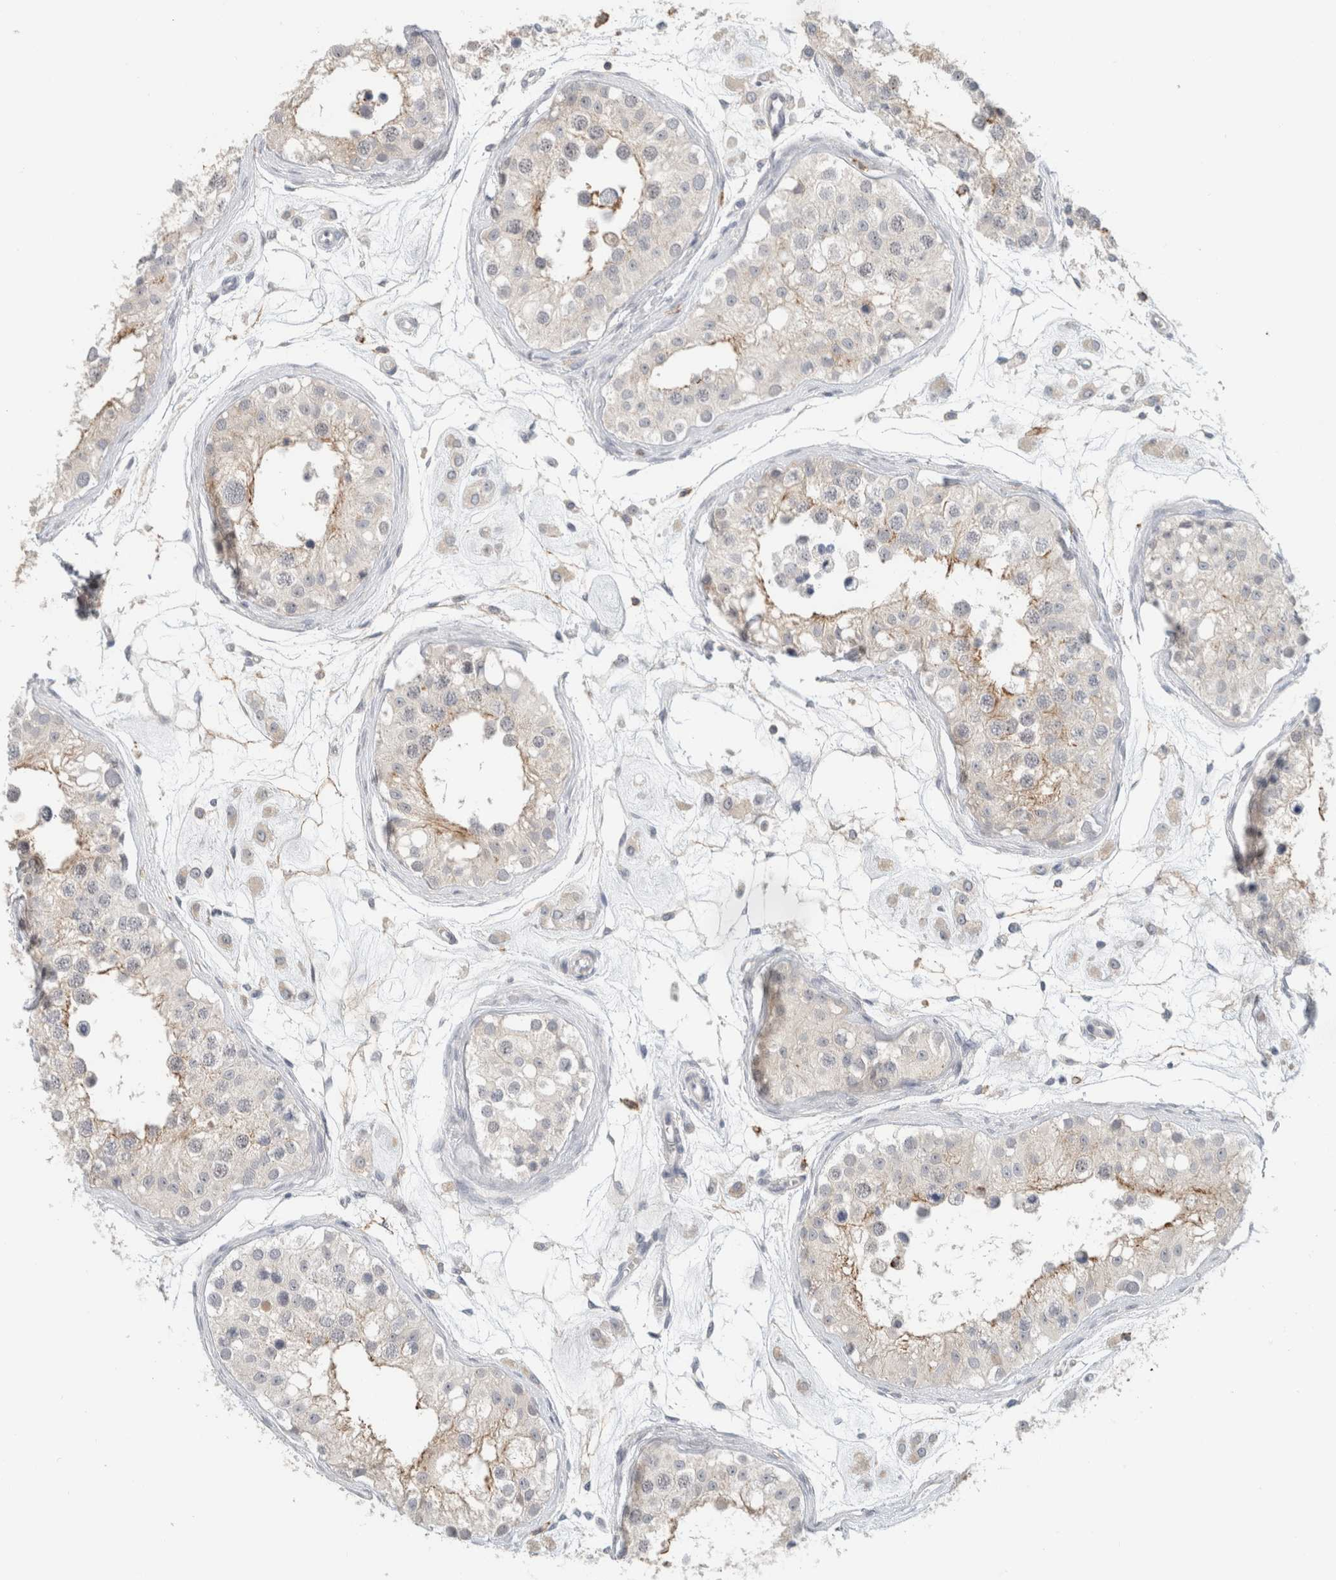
{"staining": {"intensity": "strong", "quantity": "<25%", "location": "cytoplasmic/membranous"}, "tissue": "testis", "cell_type": "Cells in seminiferous ducts", "image_type": "normal", "snomed": [{"axis": "morphology", "description": "Normal tissue, NOS"}, {"axis": "morphology", "description": "Adenocarcinoma, metastatic, NOS"}, {"axis": "topography", "description": "Testis"}], "caption": "Immunohistochemical staining of unremarkable human testis reveals strong cytoplasmic/membranous protein staining in approximately <25% of cells in seminiferous ducts. (brown staining indicates protein expression, while blue staining denotes nuclei).", "gene": "ERCC6L2", "patient": {"sex": "male", "age": 26}}